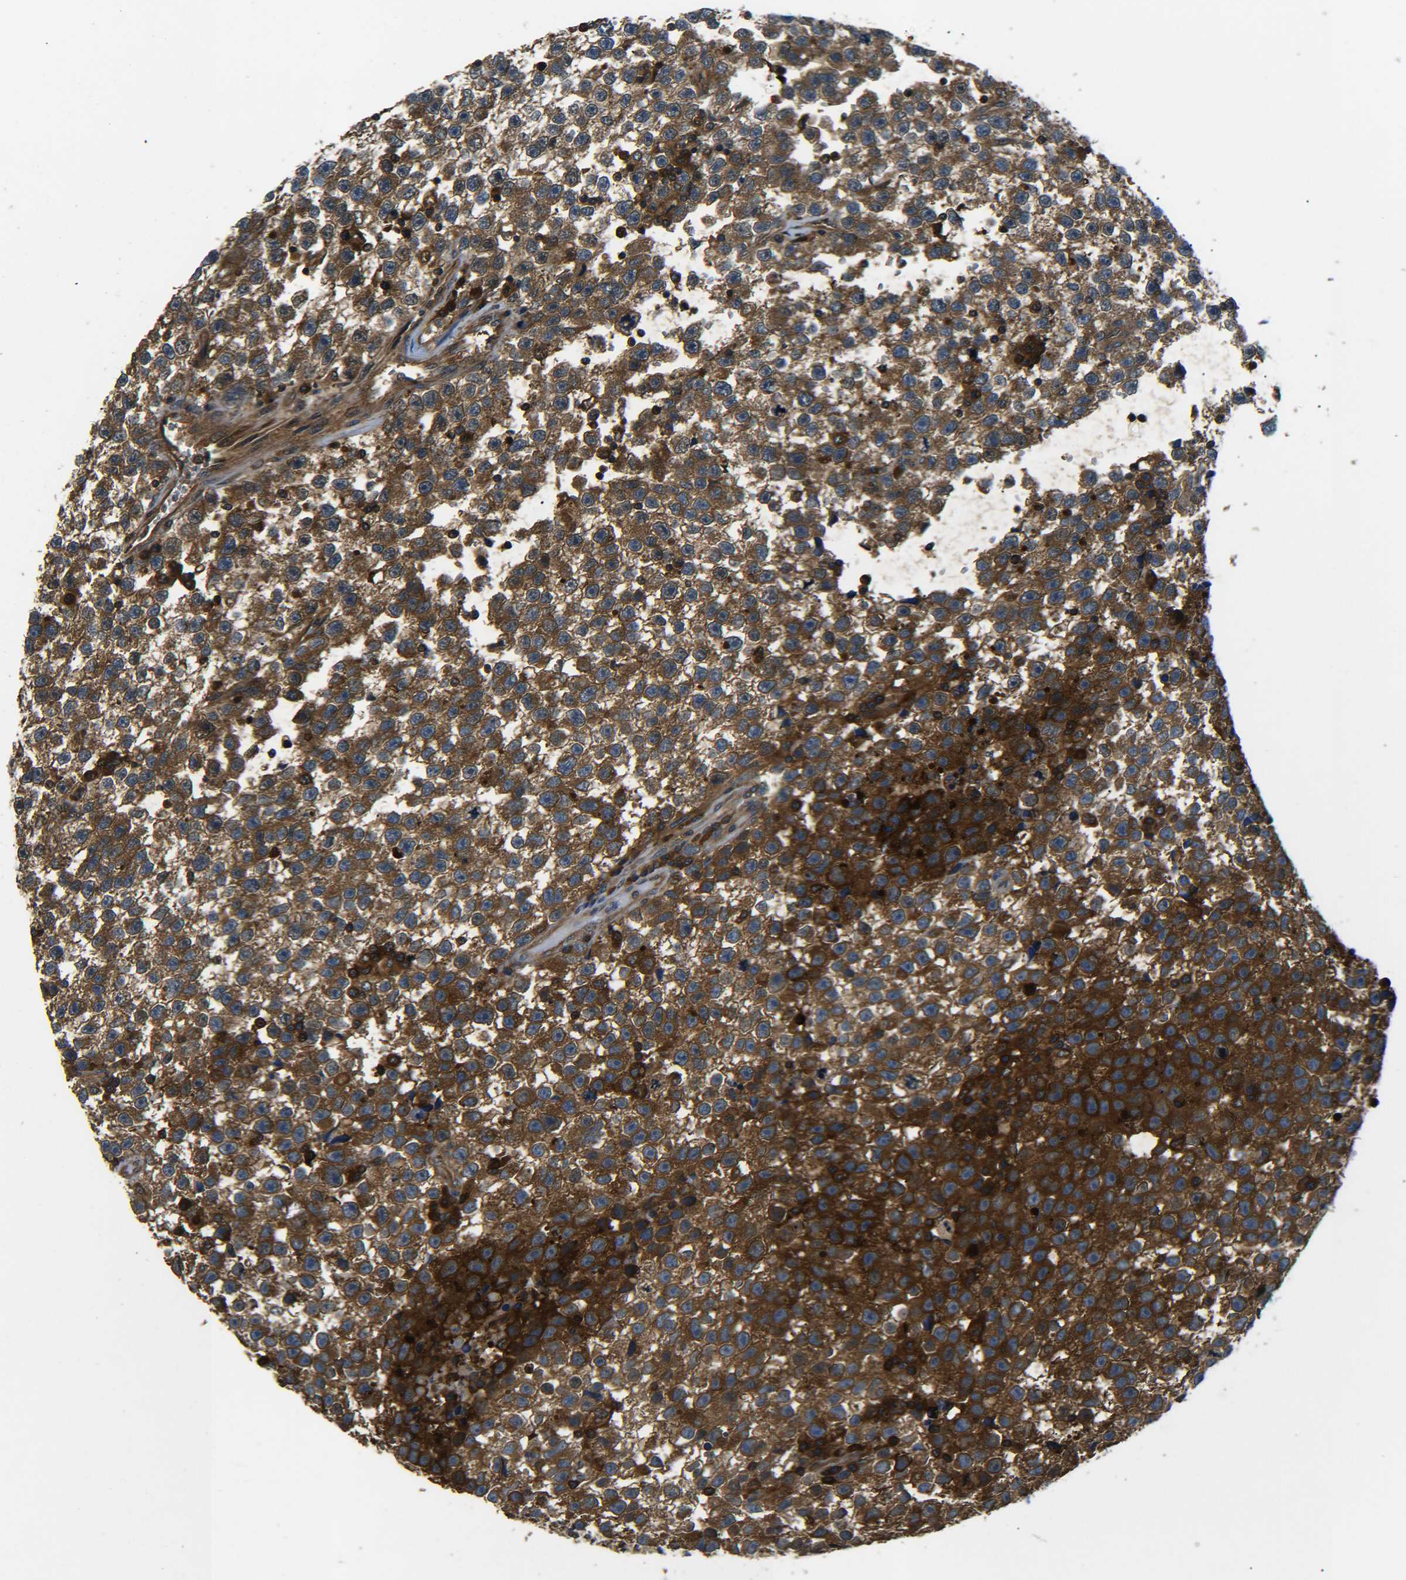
{"staining": {"intensity": "strong", "quantity": ">75%", "location": "cytoplasmic/membranous"}, "tissue": "testis cancer", "cell_type": "Tumor cells", "image_type": "cancer", "snomed": [{"axis": "morphology", "description": "Seminoma, NOS"}, {"axis": "topography", "description": "Testis"}], "caption": "Testis seminoma stained for a protein (brown) demonstrates strong cytoplasmic/membranous positive staining in about >75% of tumor cells.", "gene": "PREB", "patient": {"sex": "male", "age": 33}}